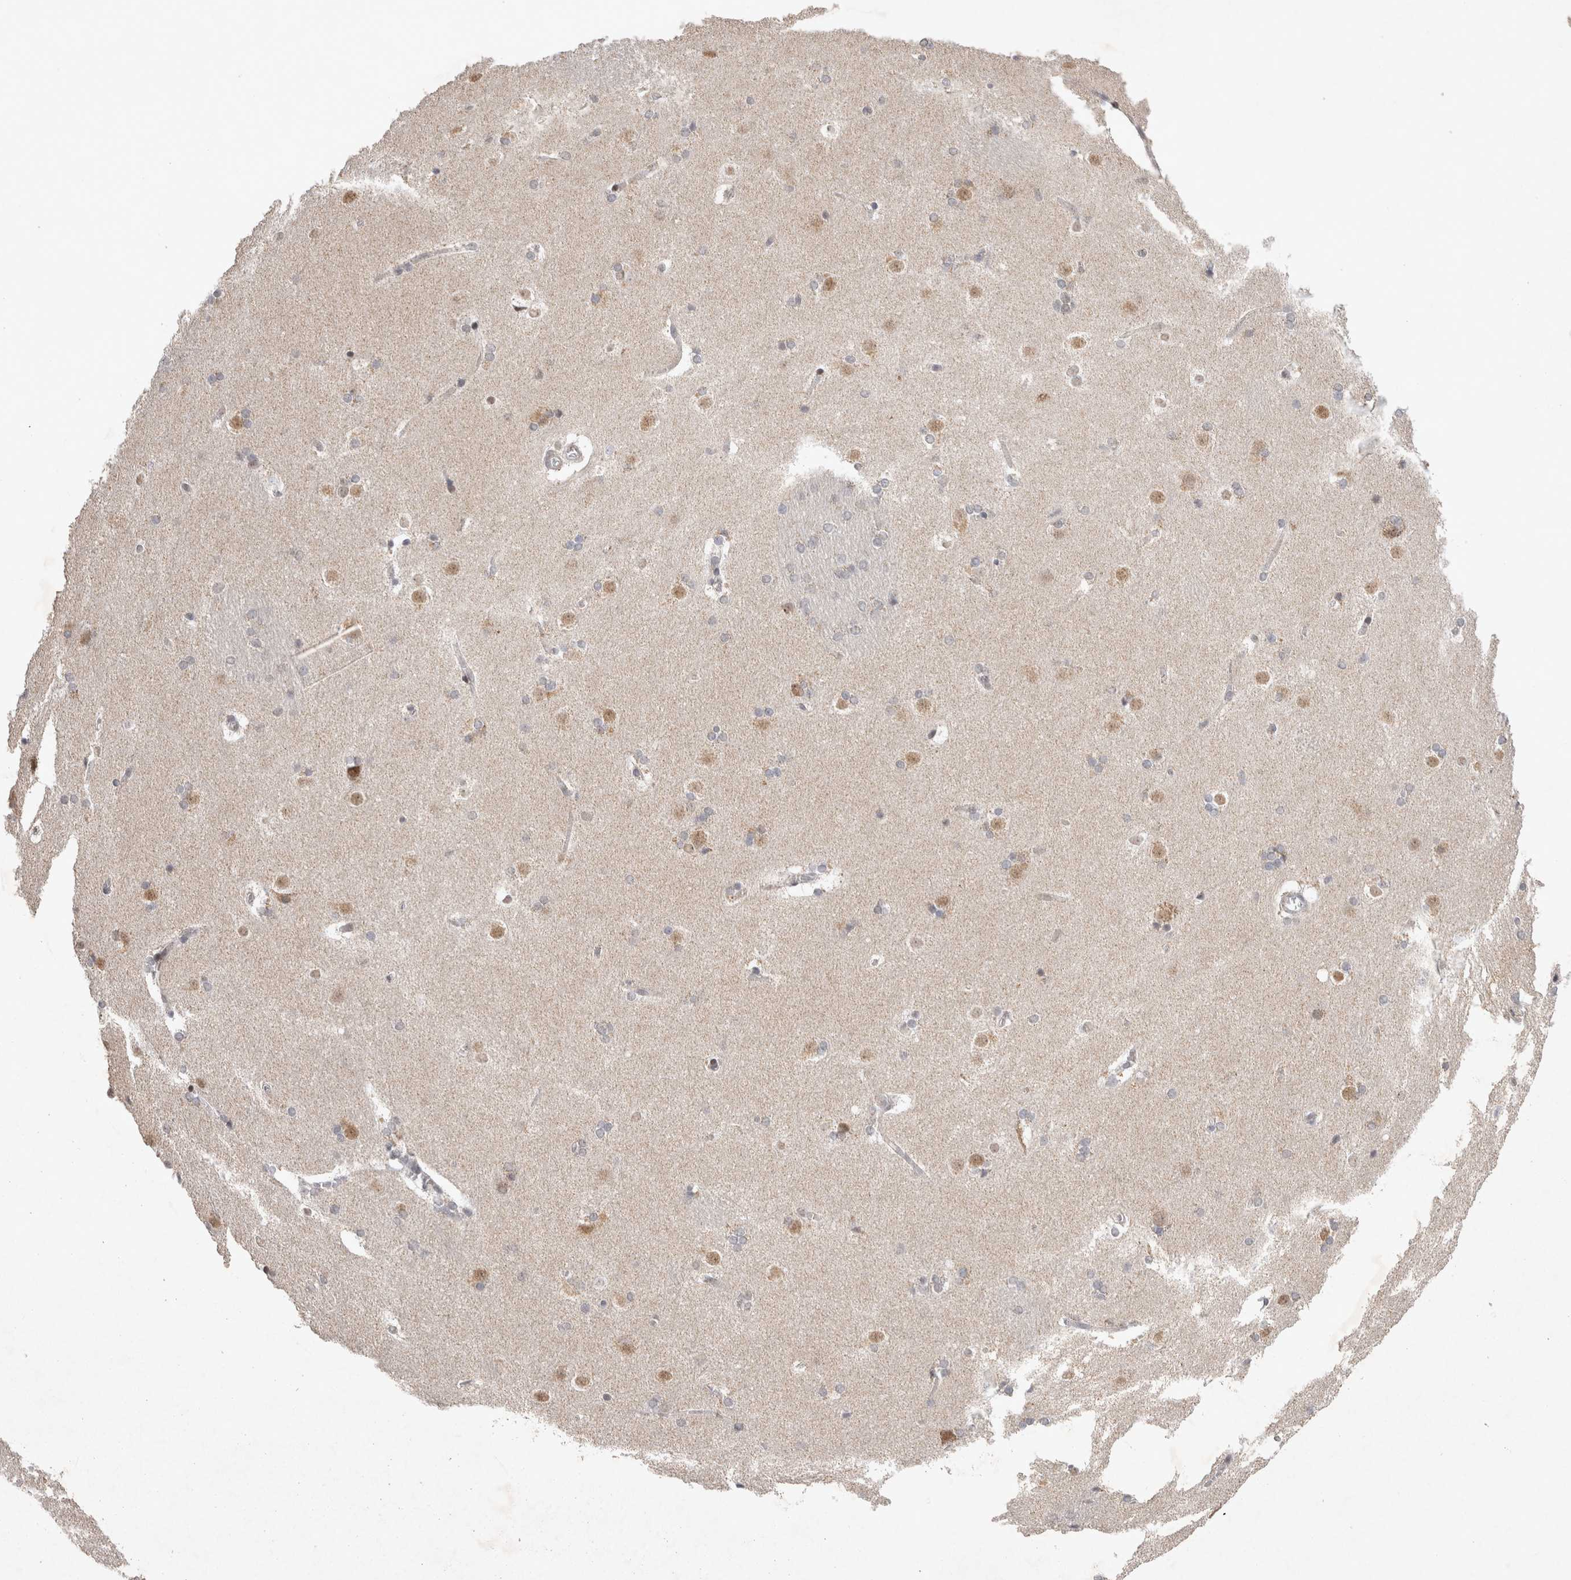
{"staining": {"intensity": "moderate", "quantity": "25%-75%", "location": "cytoplasmic/membranous,nuclear"}, "tissue": "caudate", "cell_type": "Glial cells", "image_type": "normal", "snomed": [{"axis": "morphology", "description": "Normal tissue, NOS"}, {"axis": "topography", "description": "Lateral ventricle wall"}], "caption": "A high-resolution histopathology image shows IHC staining of benign caudate, which shows moderate cytoplasmic/membranous,nuclear positivity in approximately 25%-75% of glial cells.", "gene": "MRPL37", "patient": {"sex": "female", "age": 19}}